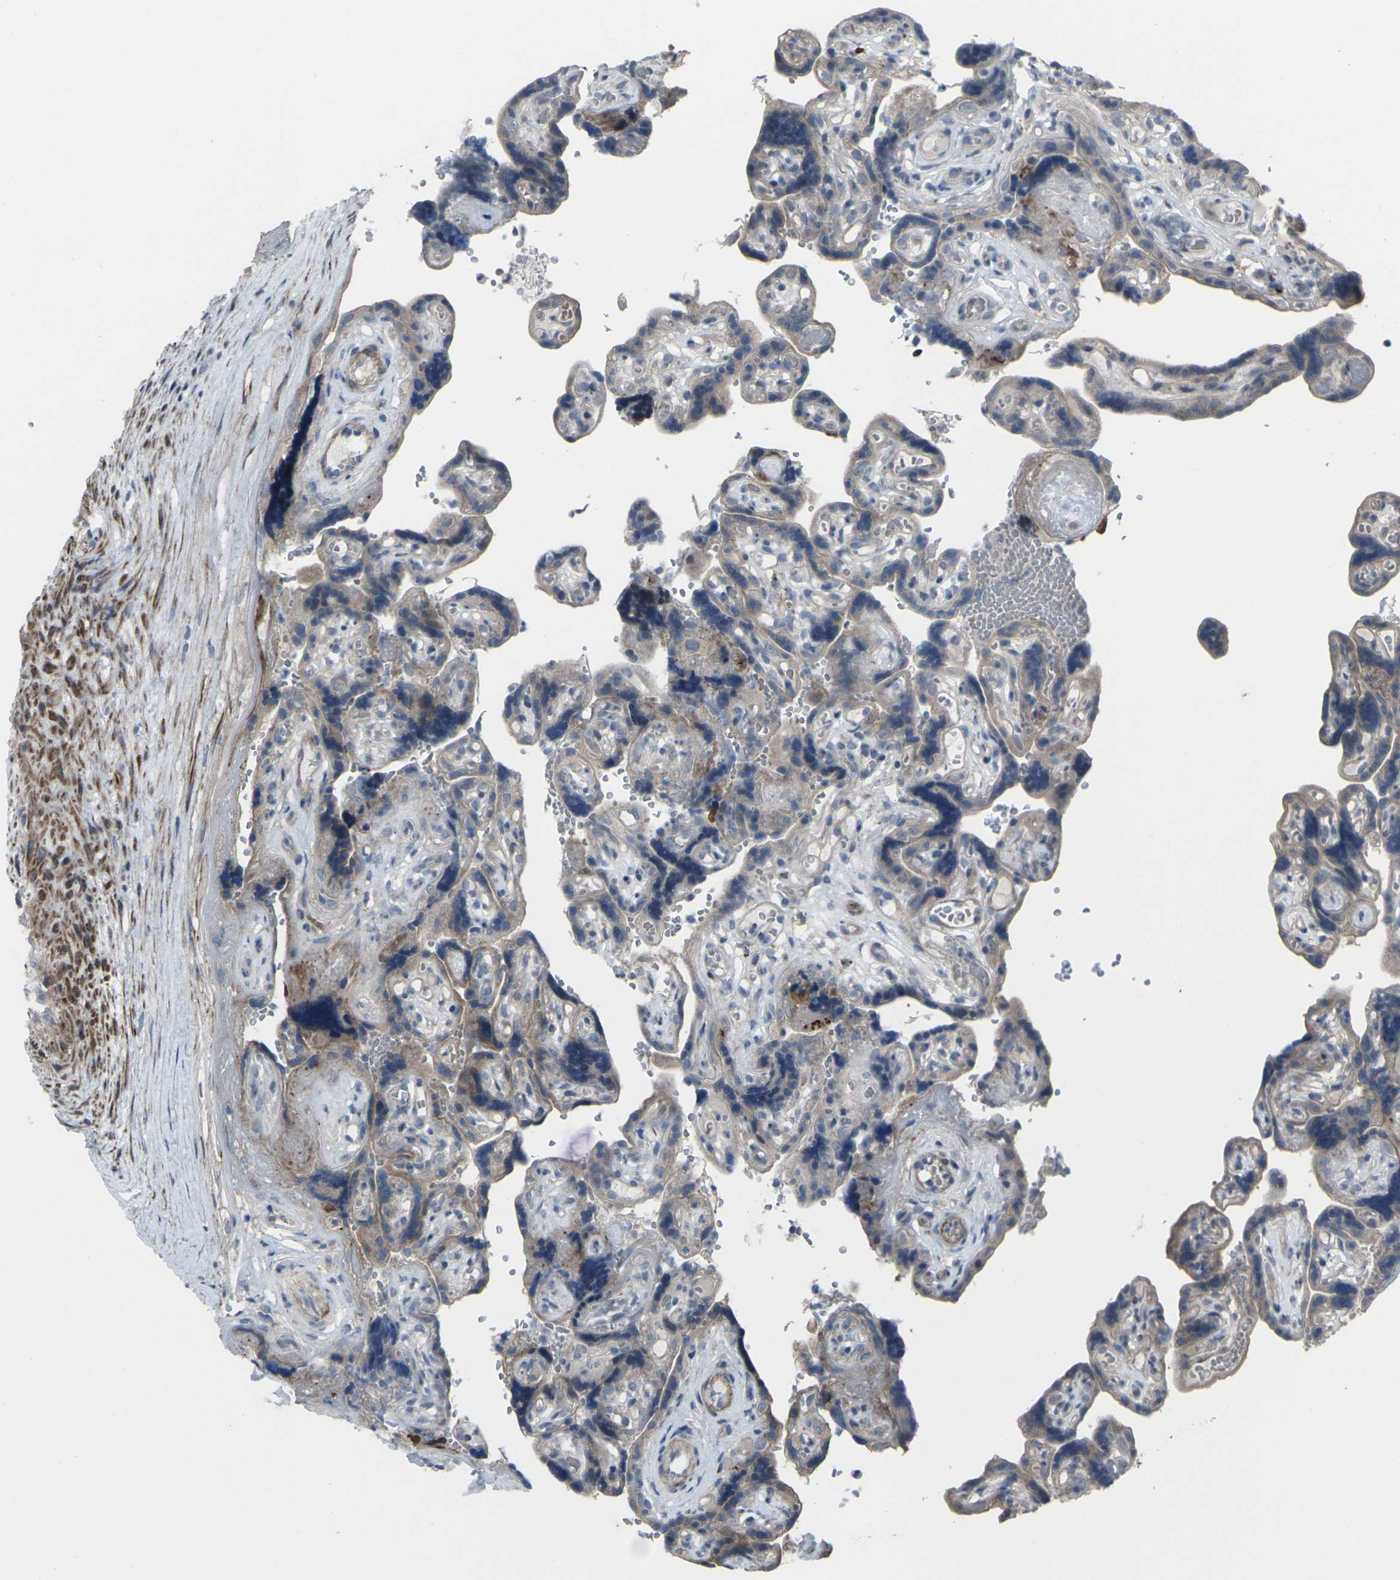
{"staining": {"intensity": "weak", "quantity": ">75%", "location": "cytoplasmic/membranous"}, "tissue": "placenta", "cell_type": "Decidual cells", "image_type": "normal", "snomed": [{"axis": "morphology", "description": "Normal tissue, NOS"}, {"axis": "topography", "description": "Placenta"}], "caption": "Immunohistochemistry (IHC) image of normal placenta: placenta stained using immunohistochemistry (IHC) displays low levels of weak protein expression localized specifically in the cytoplasmic/membranous of decidual cells, appearing as a cytoplasmic/membranous brown color.", "gene": "CCR10", "patient": {"sex": "female", "age": 30}}